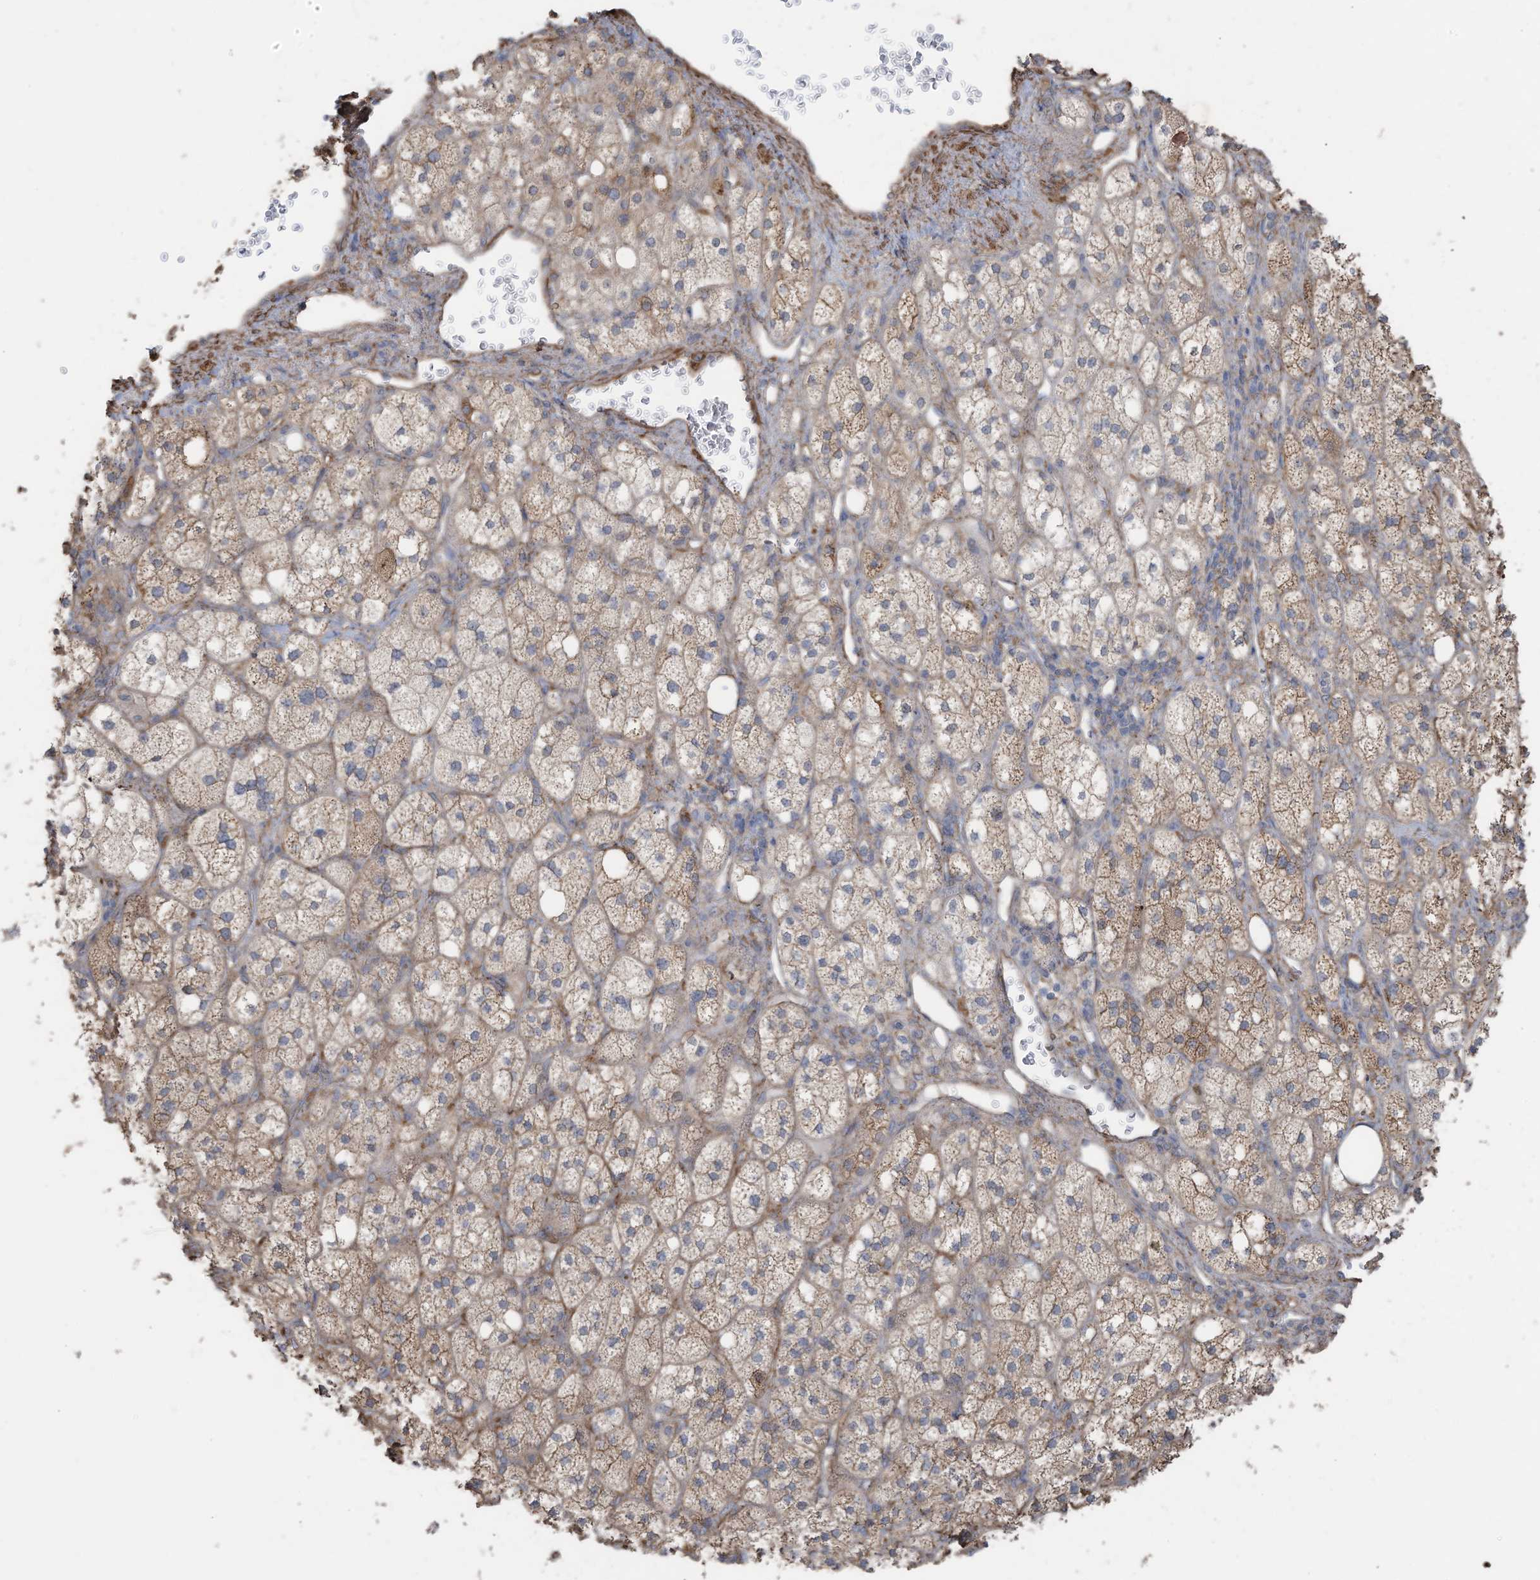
{"staining": {"intensity": "moderate", "quantity": ">75%", "location": "cytoplasmic/membranous"}, "tissue": "adrenal gland", "cell_type": "Glandular cells", "image_type": "normal", "snomed": [{"axis": "morphology", "description": "Normal tissue, NOS"}, {"axis": "topography", "description": "Adrenal gland"}], "caption": "Protein analysis of normal adrenal gland displays moderate cytoplasmic/membranous positivity in about >75% of glandular cells. Using DAB (3,3'-diaminobenzidine) (brown) and hematoxylin (blue) stains, captured at high magnification using brightfield microscopy.", "gene": "SLC17A7", "patient": {"sex": "male", "age": 61}}